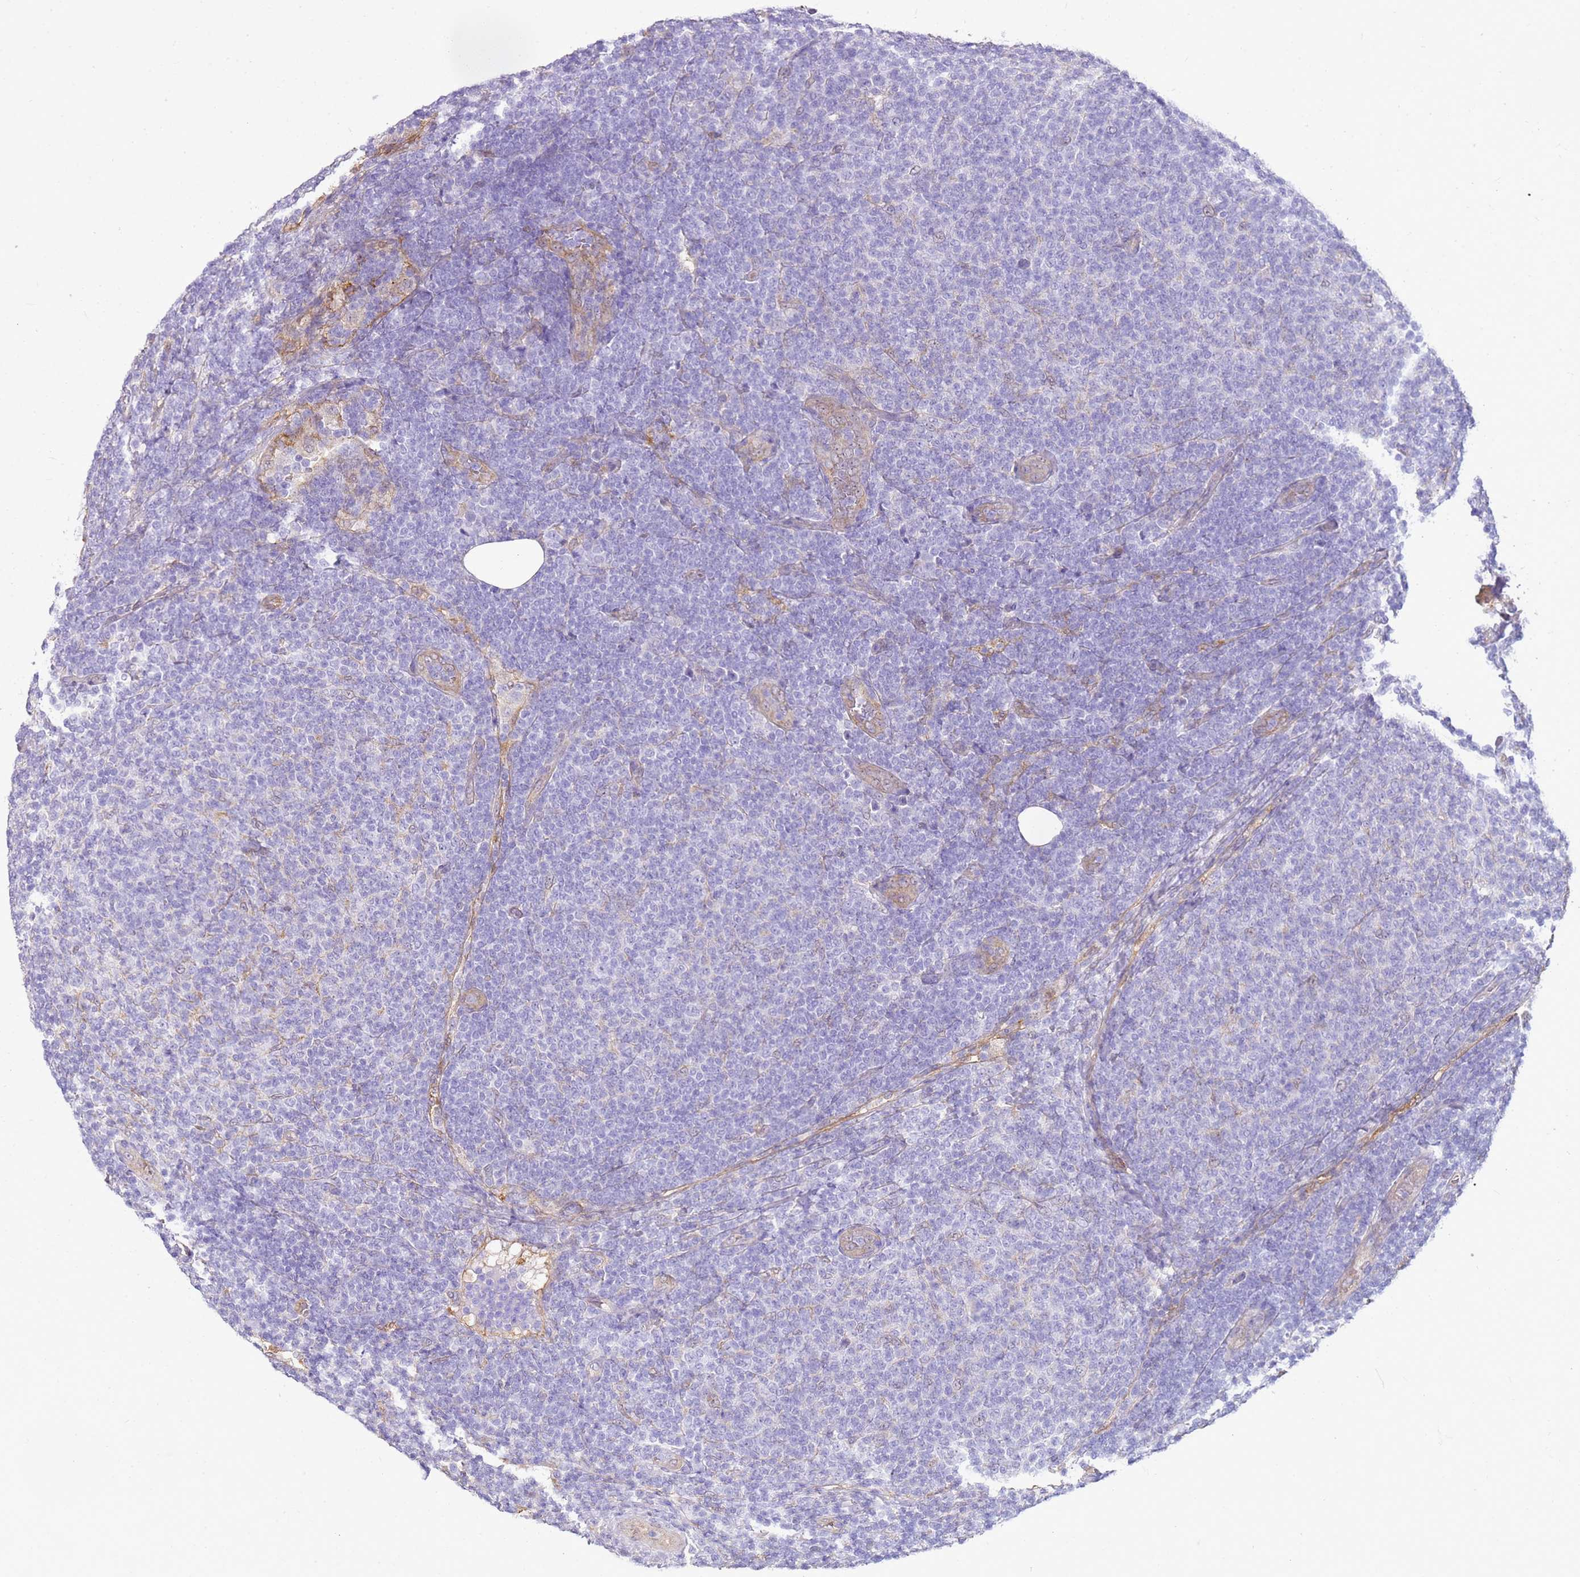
{"staining": {"intensity": "negative", "quantity": "none", "location": "none"}, "tissue": "lymphoma", "cell_type": "Tumor cells", "image_type": "cancer", "snomed": [{"axis": "morphology", "description": "Malignant lymphoma, non-Hodgkin's type, Low grade"}, {"axis": "topography", "description": "Lymph node"}], "caption": "Human lymphoma stained for a protein using immunohistochemistry (IHC) exhibits no expression in tumor cells.", "gene": "HSPB1", "patient": {"sex": "male", "age": 66}}